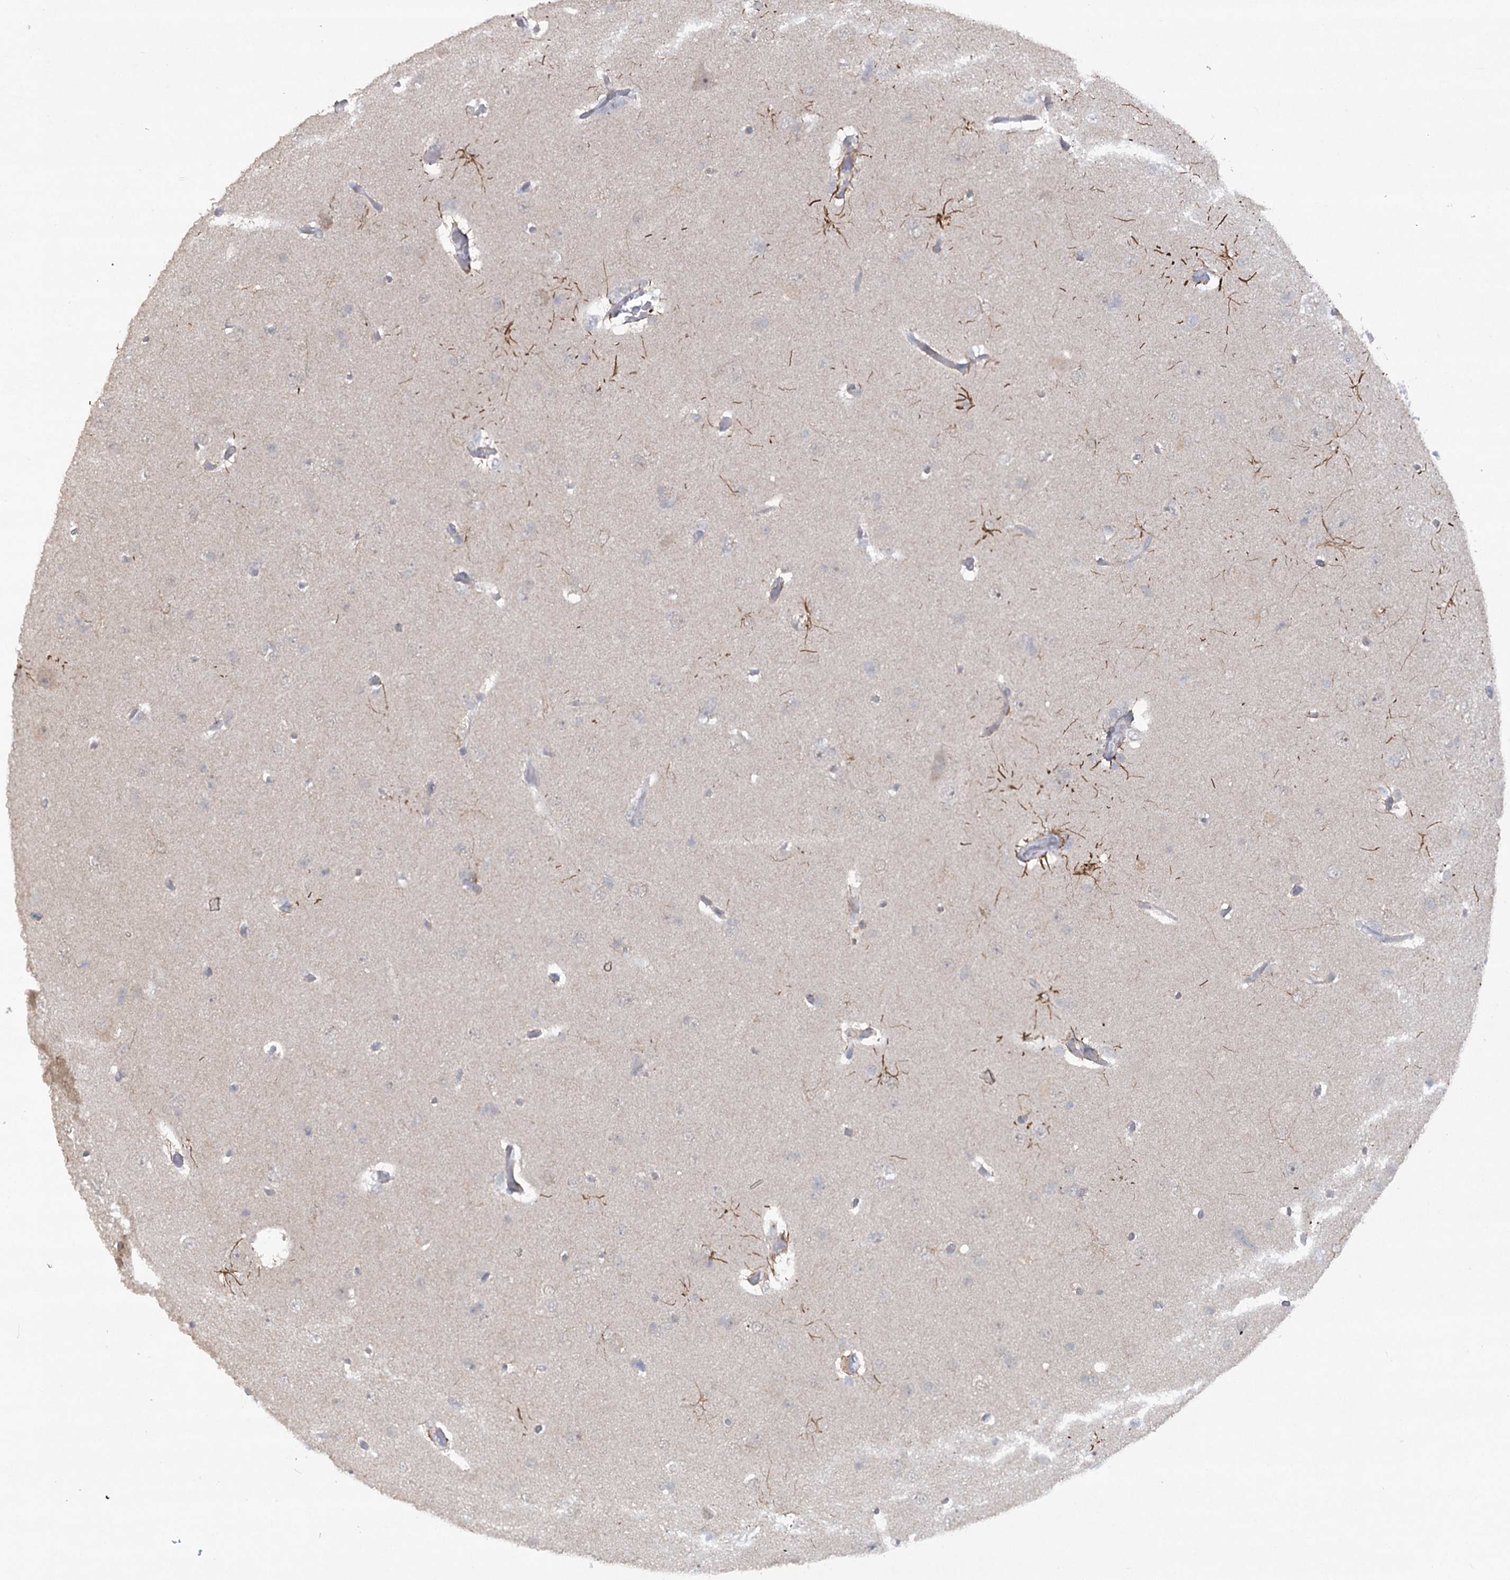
{"staining": {"intensity": "negative", "quantity": "none", "location": "none"}, "tissue": "glioma", "cell_type": "Tumor cells", "image_type": "cancer", "snomed": [{"axis": "morphology", "description": "Glioma, malignant, High grade"}, {"axis": "topography", "description": "Brain"}], "caption": "Immunohistochemistry (IHC) photomicrograph of neoplastic tissue: glioma stained with DAB (3,3'-diaminobenzidine) displays no significant protein positivity in tumor cells.", "gene": "TRAF3IP1", "patient": {"sex": "female", "age": 59}}